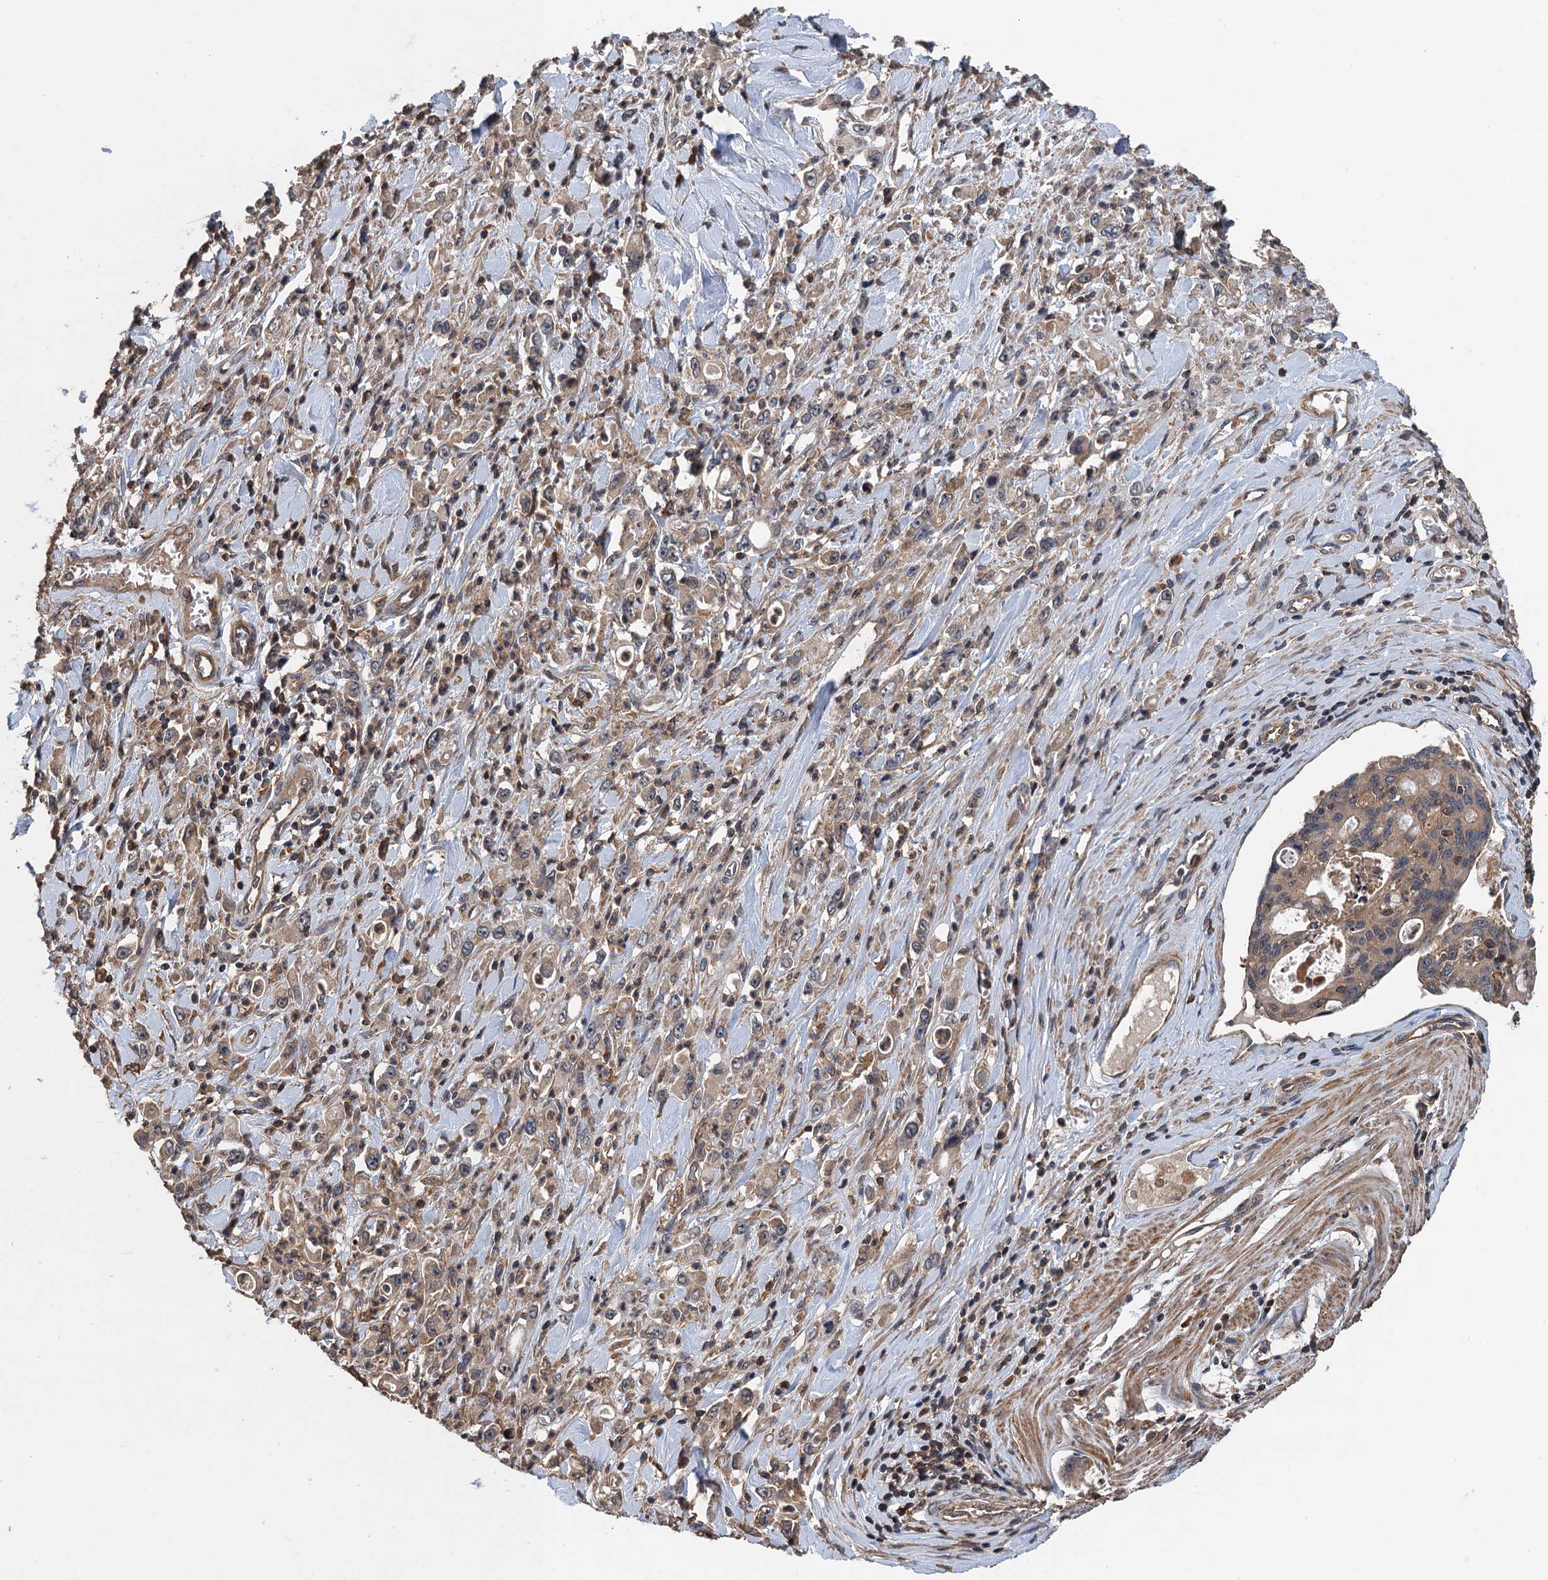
{"staining": {"intensity": "weak", "quantity": ">75%", "location": "cytoplasmic/membranous"}, "tissue": "stomach cancer", "cell_type": "Tumor cells", "image_type": "cancer", "snomed": [{"axis": "morphology", "description": "Adenocarcinoma, NOS"}, {"axis": "topography", "description": "Stomach, lower"}], "caption": "Tumor cells display low levels of weak cytoplasmic/membranous expression in approximately >75% of cells in stomach cancer.", "gene": "BORCS5", "patient": {"sex": "female", "age": 43}}